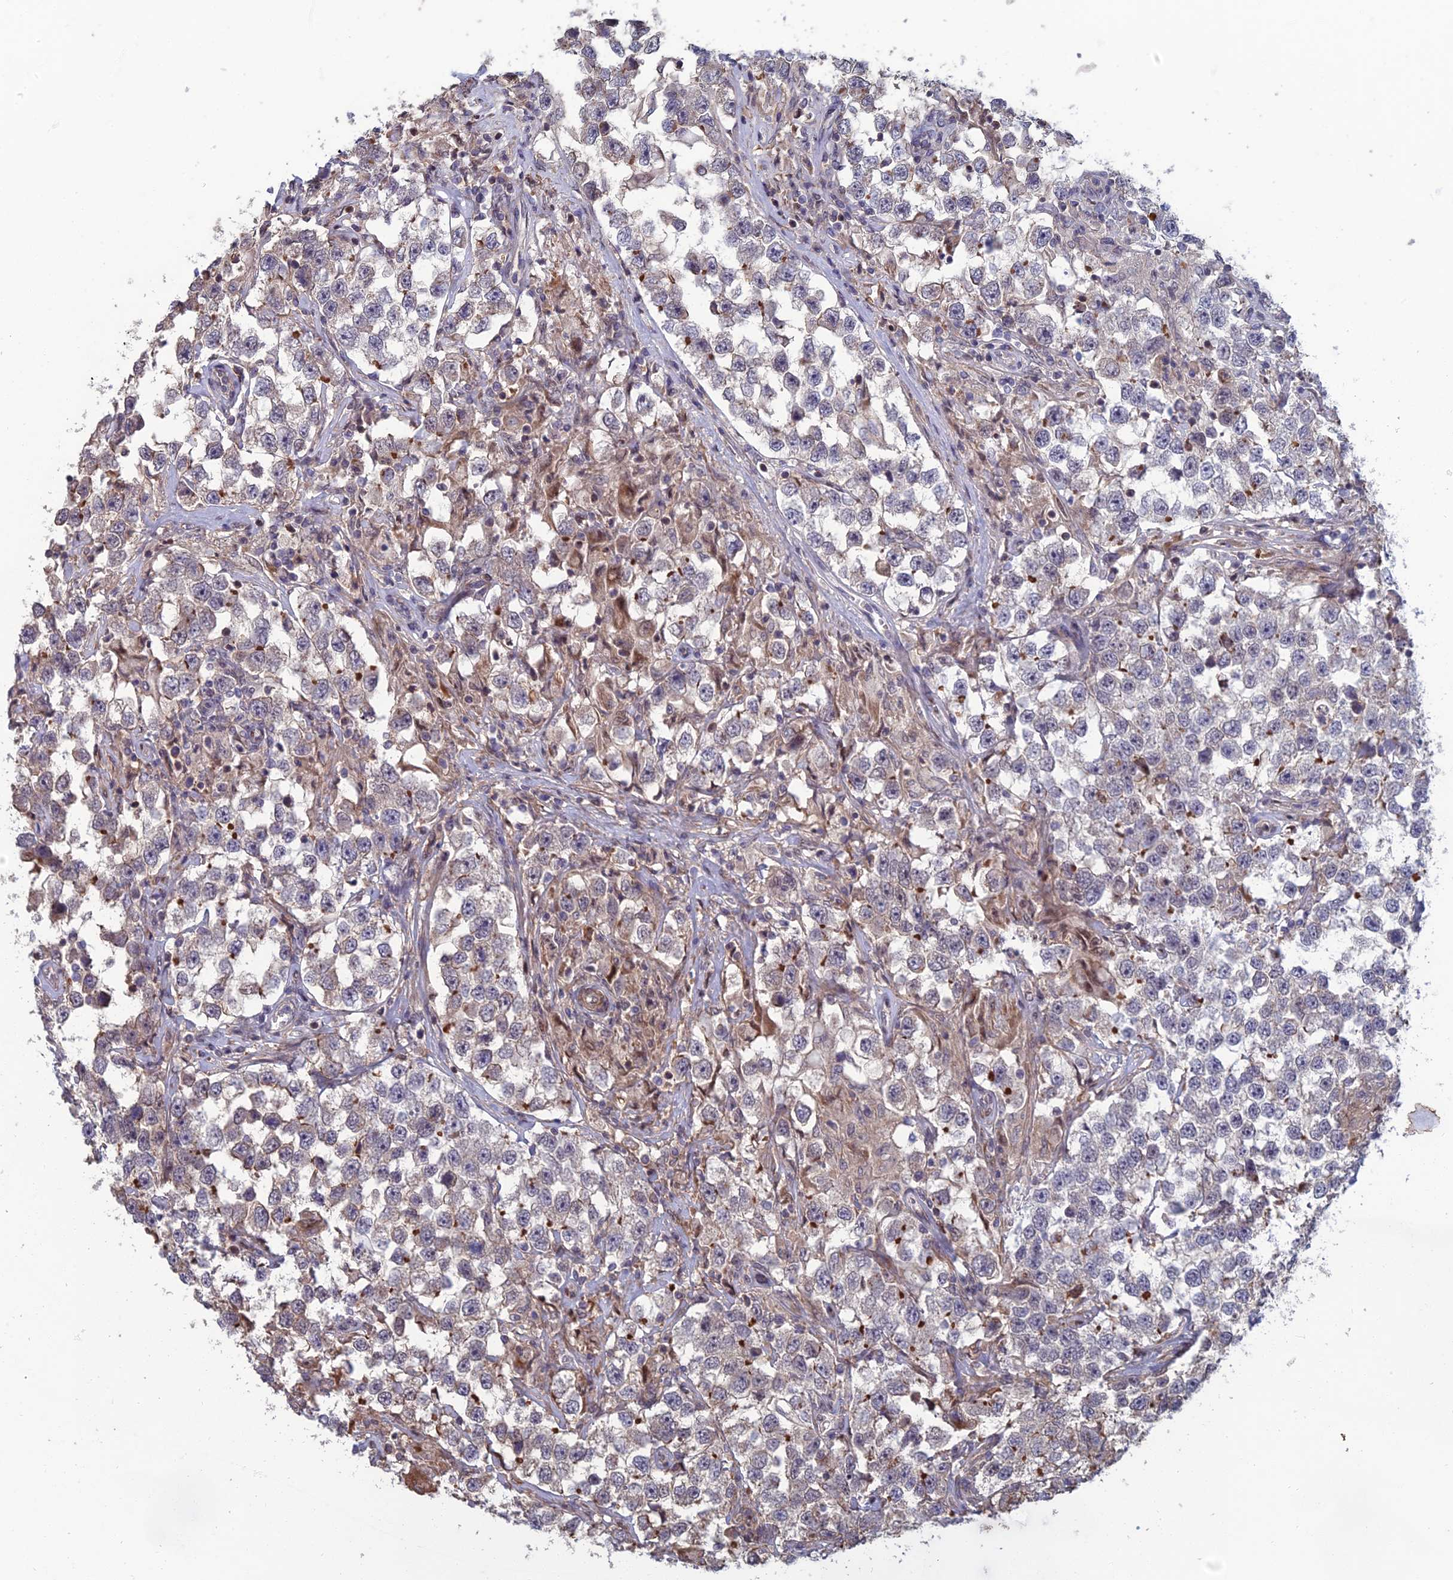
{"staining": {"intensity": "negative", "quantity": "none", "location": "none"}, "tissue": "testis cancer", "cell_type": "Tumor cells", "image_type": "cancer", "snomed": [{"axis": "morphology", "description": "Seminoma, NOS"}, {"axis": "topography", "description": "Testis"}], "caption": "The immunohistochemistry image has no significant positivity in tumor cells of seminoma (testis) tissue.", "gene": "CCDC183", "patient": {"sex": "male", "age": 46}}